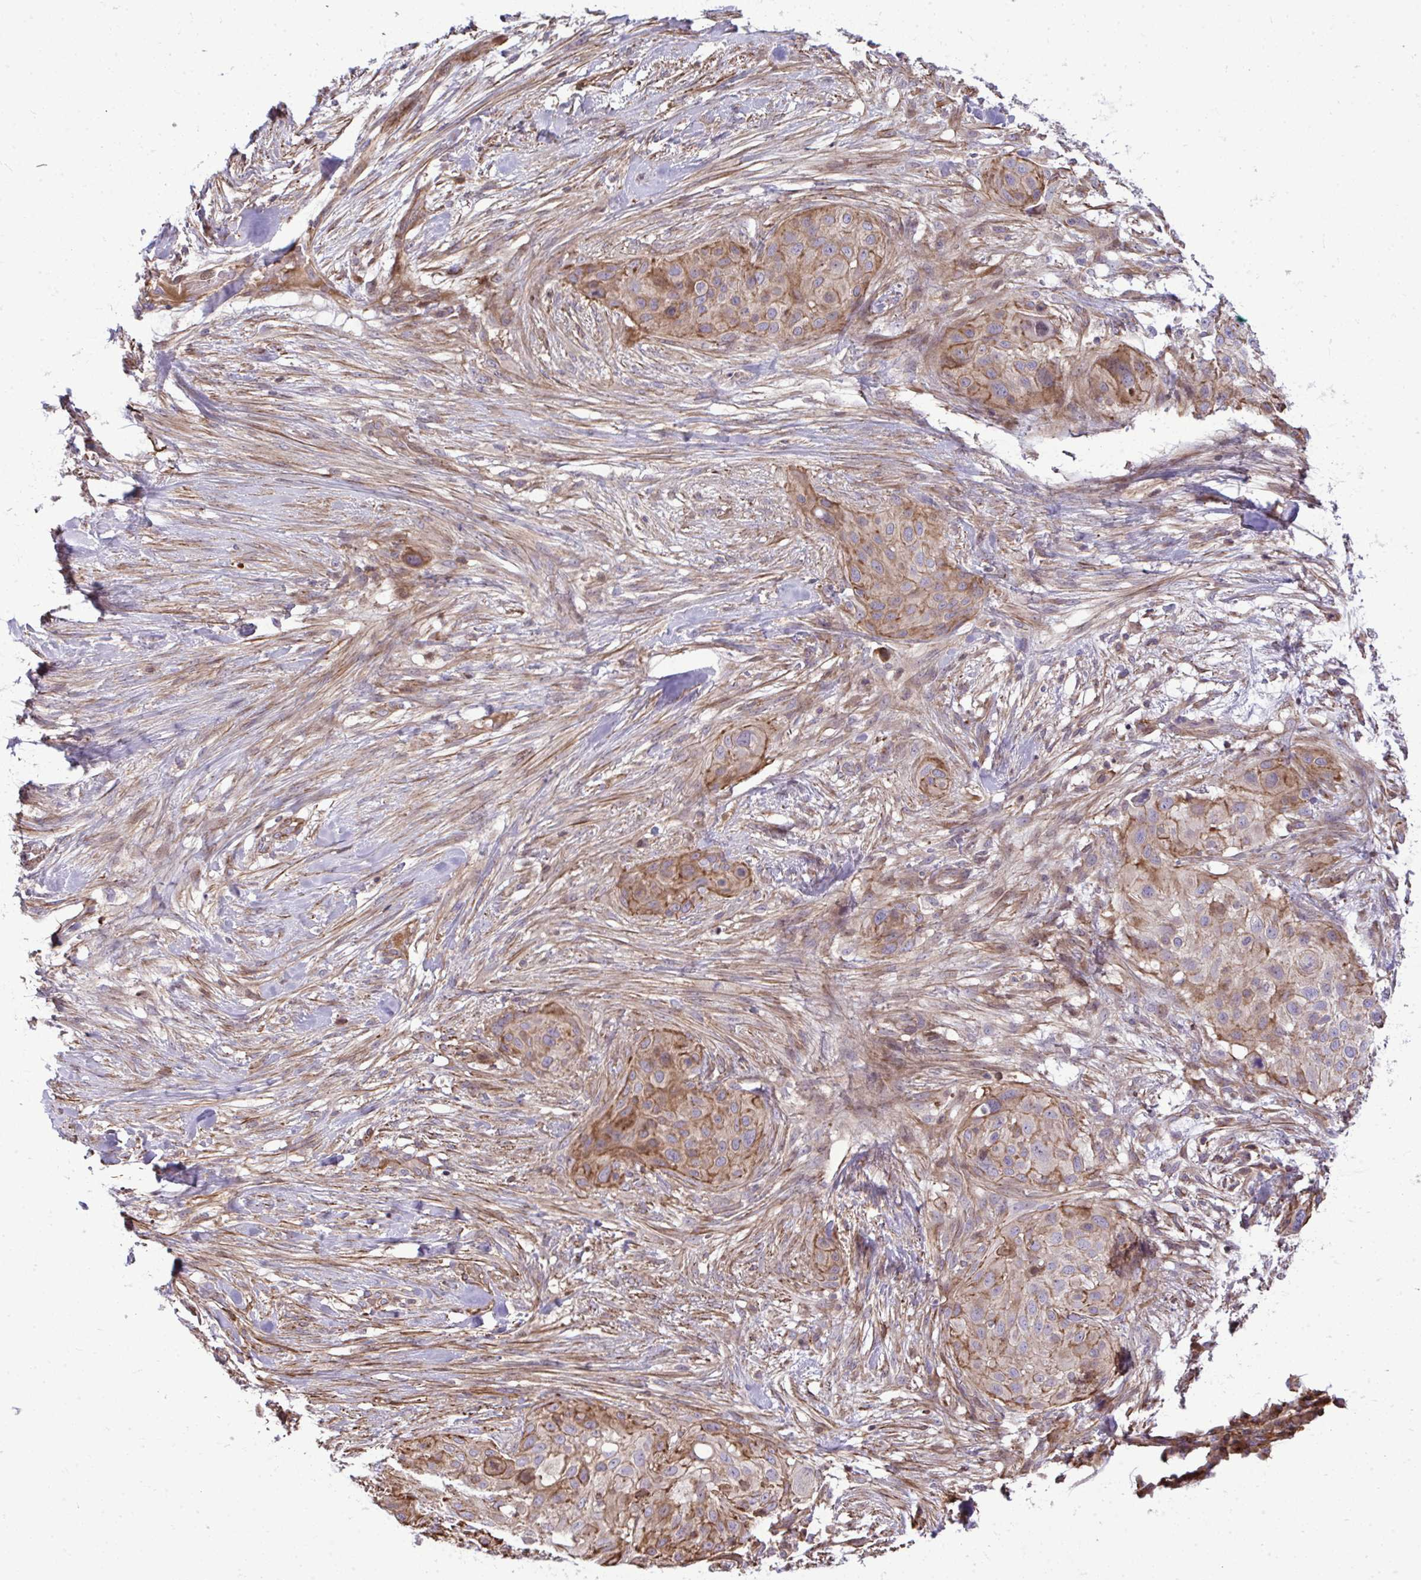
{"staining": {"intensity": "moderate", "quantity": "25%-75%", "location": "cytoplasmic/membranous"}, "tissue": "skin cancer", "cell_type": "Tumor cells", "image_type": "cancer", "snomed": [{"axis": "morphology", "description": "Squamous cell carcinoma, NOS"}, {"axis": "topography", "description": "Skin"}], "caption": "The image demonstrates staining of skin cancer (squamous cell carcinoma), revealing moderate cytoplasmic/membranous protein positivity (brown color) within tumor cells.", "gene": "ZSCAN9", "patient": {"sex": "female", "age": 87}}